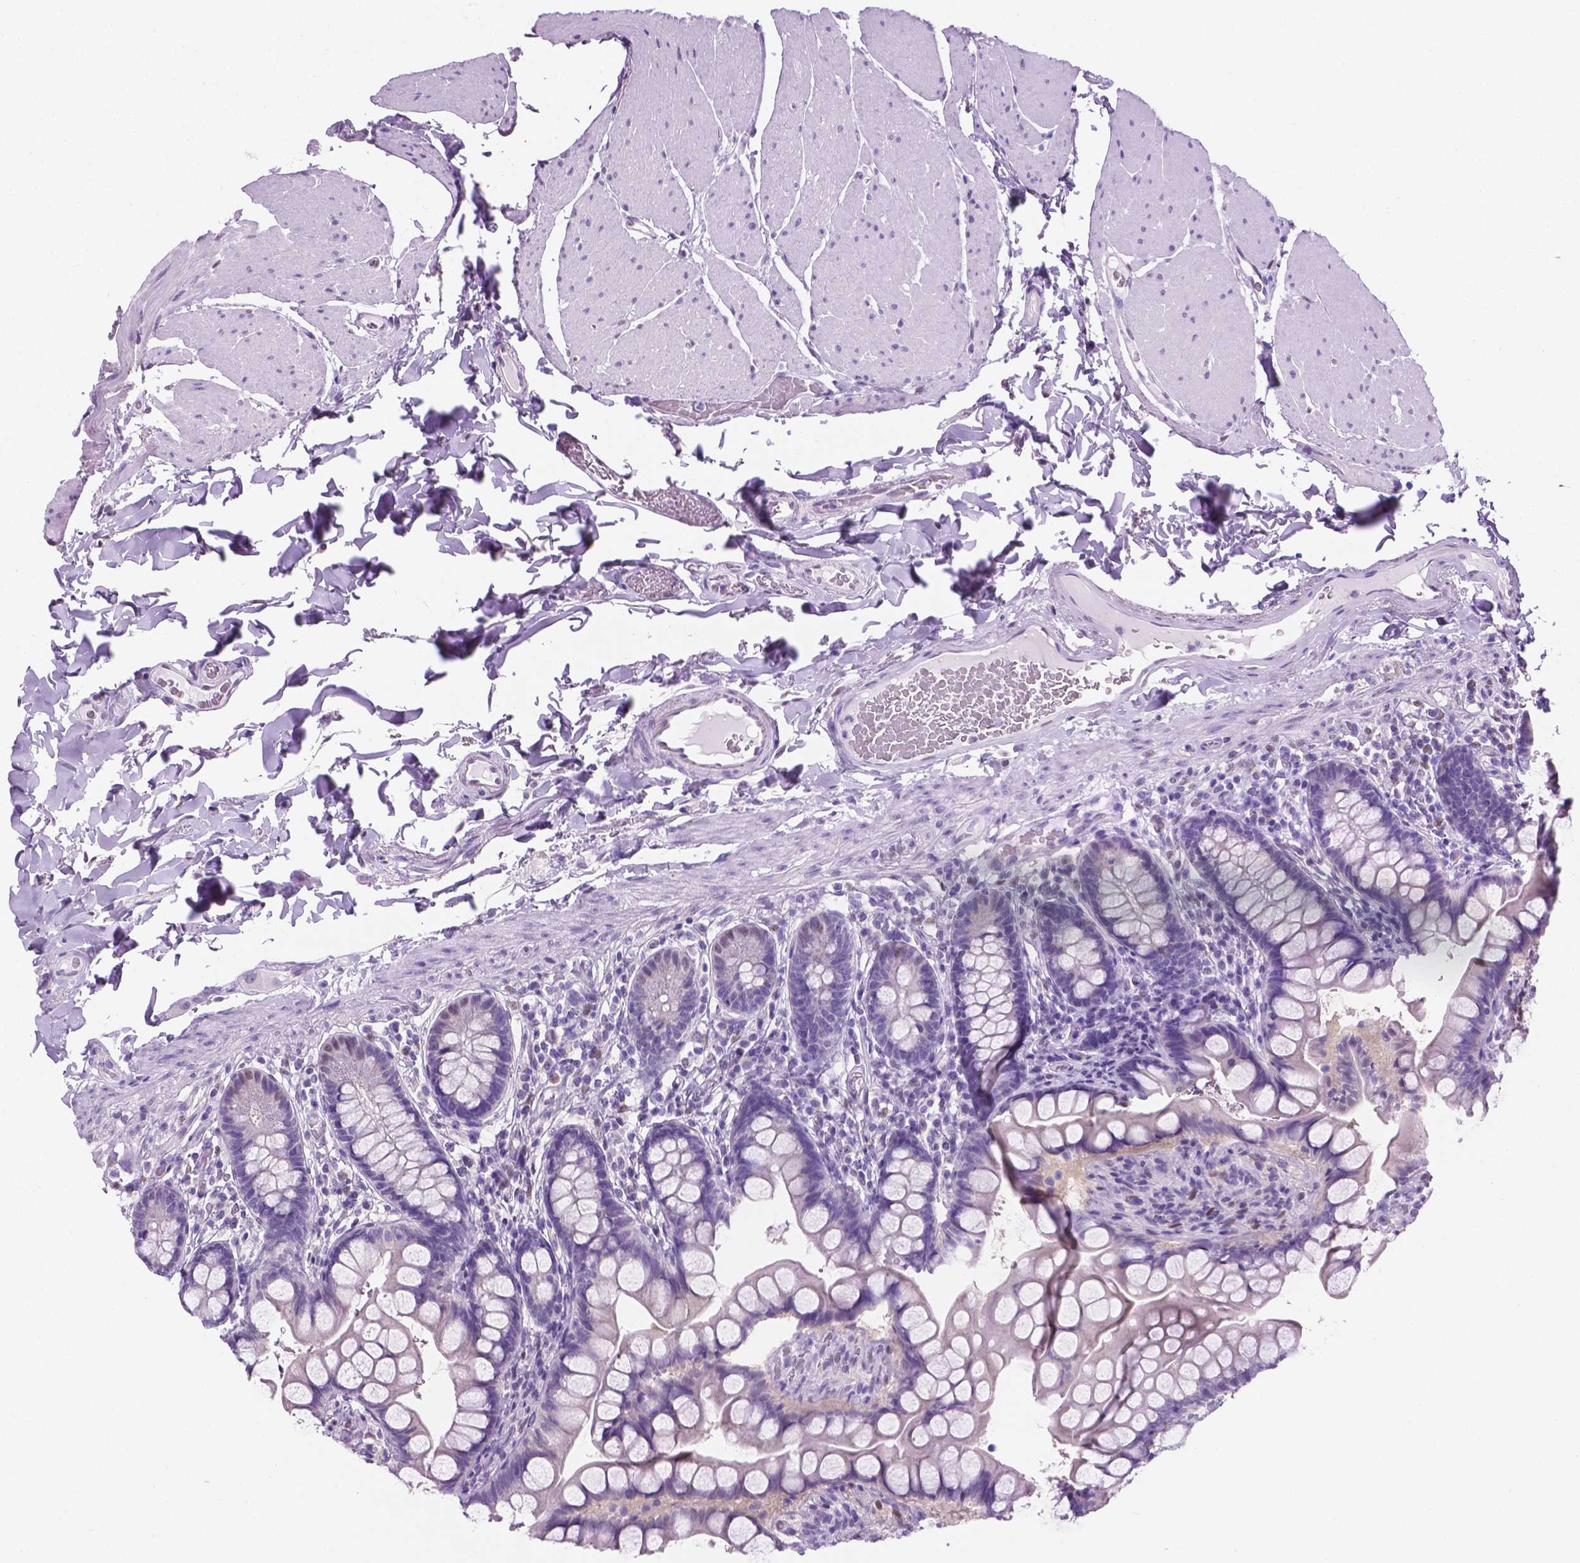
{"staining": {"intensity": "negative", "quantity": "none", "location": "none"}, "tissue": "small intestine", "cell_type": "Glandular cells", "image_type": "normal", "snomed": [{"axis": "morphology", "description": "Normal tissue, NOS"}, {"axis": "topography", "description": "Small intestine"}], "caption": "Small intestine stained for a protein using immunohistochemistry (IHC) exhibits no expression glandular cells.", "gene": "TMEM210", "patient": {"sex": "male", "age": 70}}